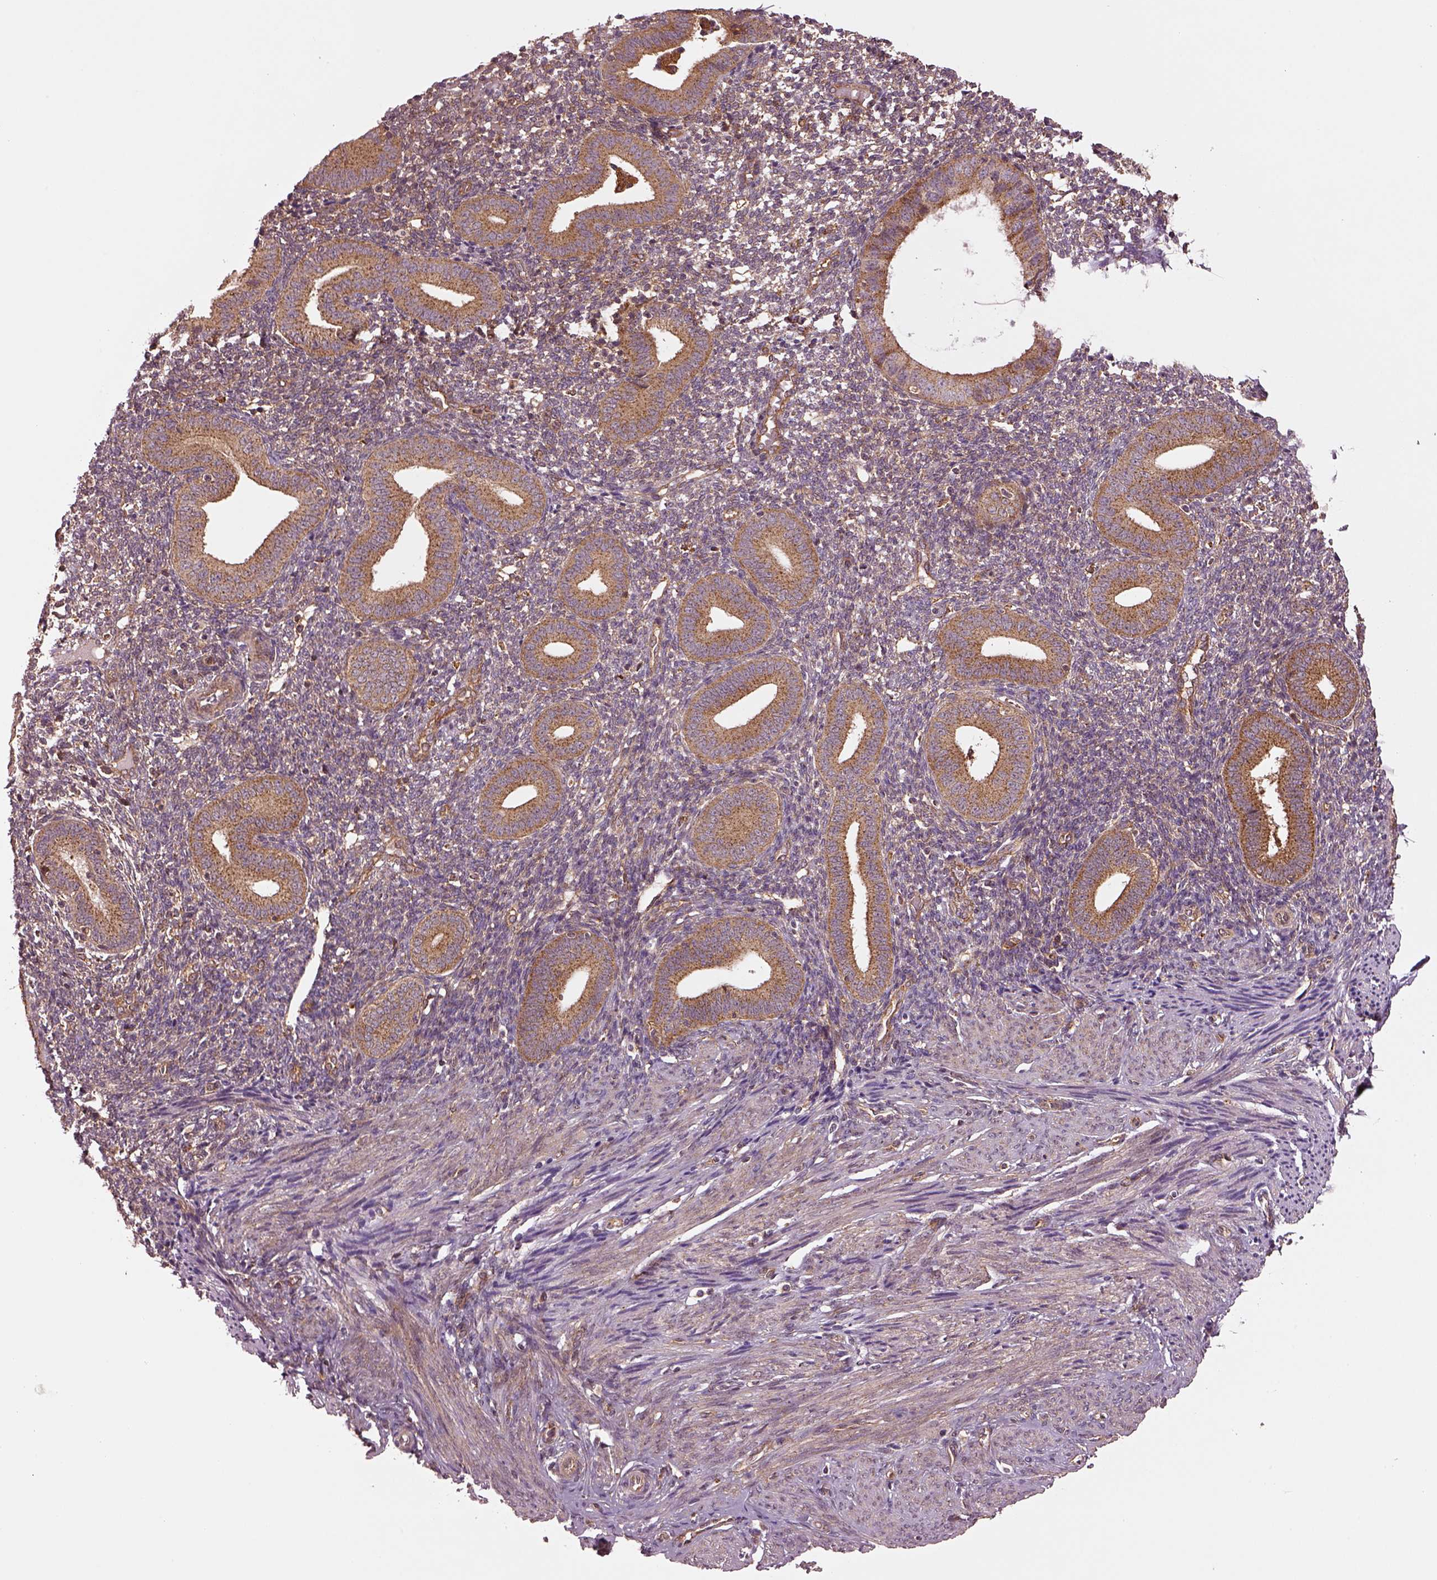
{"staining": {"intensity": "weak", "quantity": "25%-75%", "location": "cytoplasmic/membranous"}, "tissue": "endometrium", "cell_type": "Cells in endometrial stroma", "image_type": "normal", "snomed": [{"axis": "morphology", "description": "Normal tissue, NOS"}, {"axis": "topography", "description": "Endometrium"}], "caption": "Immunohistochemistry micrograph of normal endometrium: endometrium stained using immunohistochemistry displays low levels of weak protein expression localized specifically in the cytoplasmic/membranous of cells in endometrial stroma, appearing as a cytoplasmic/membranous brown color.", "gene": "WASHC2A", "patient": {"sex": "female", "age": 40}}